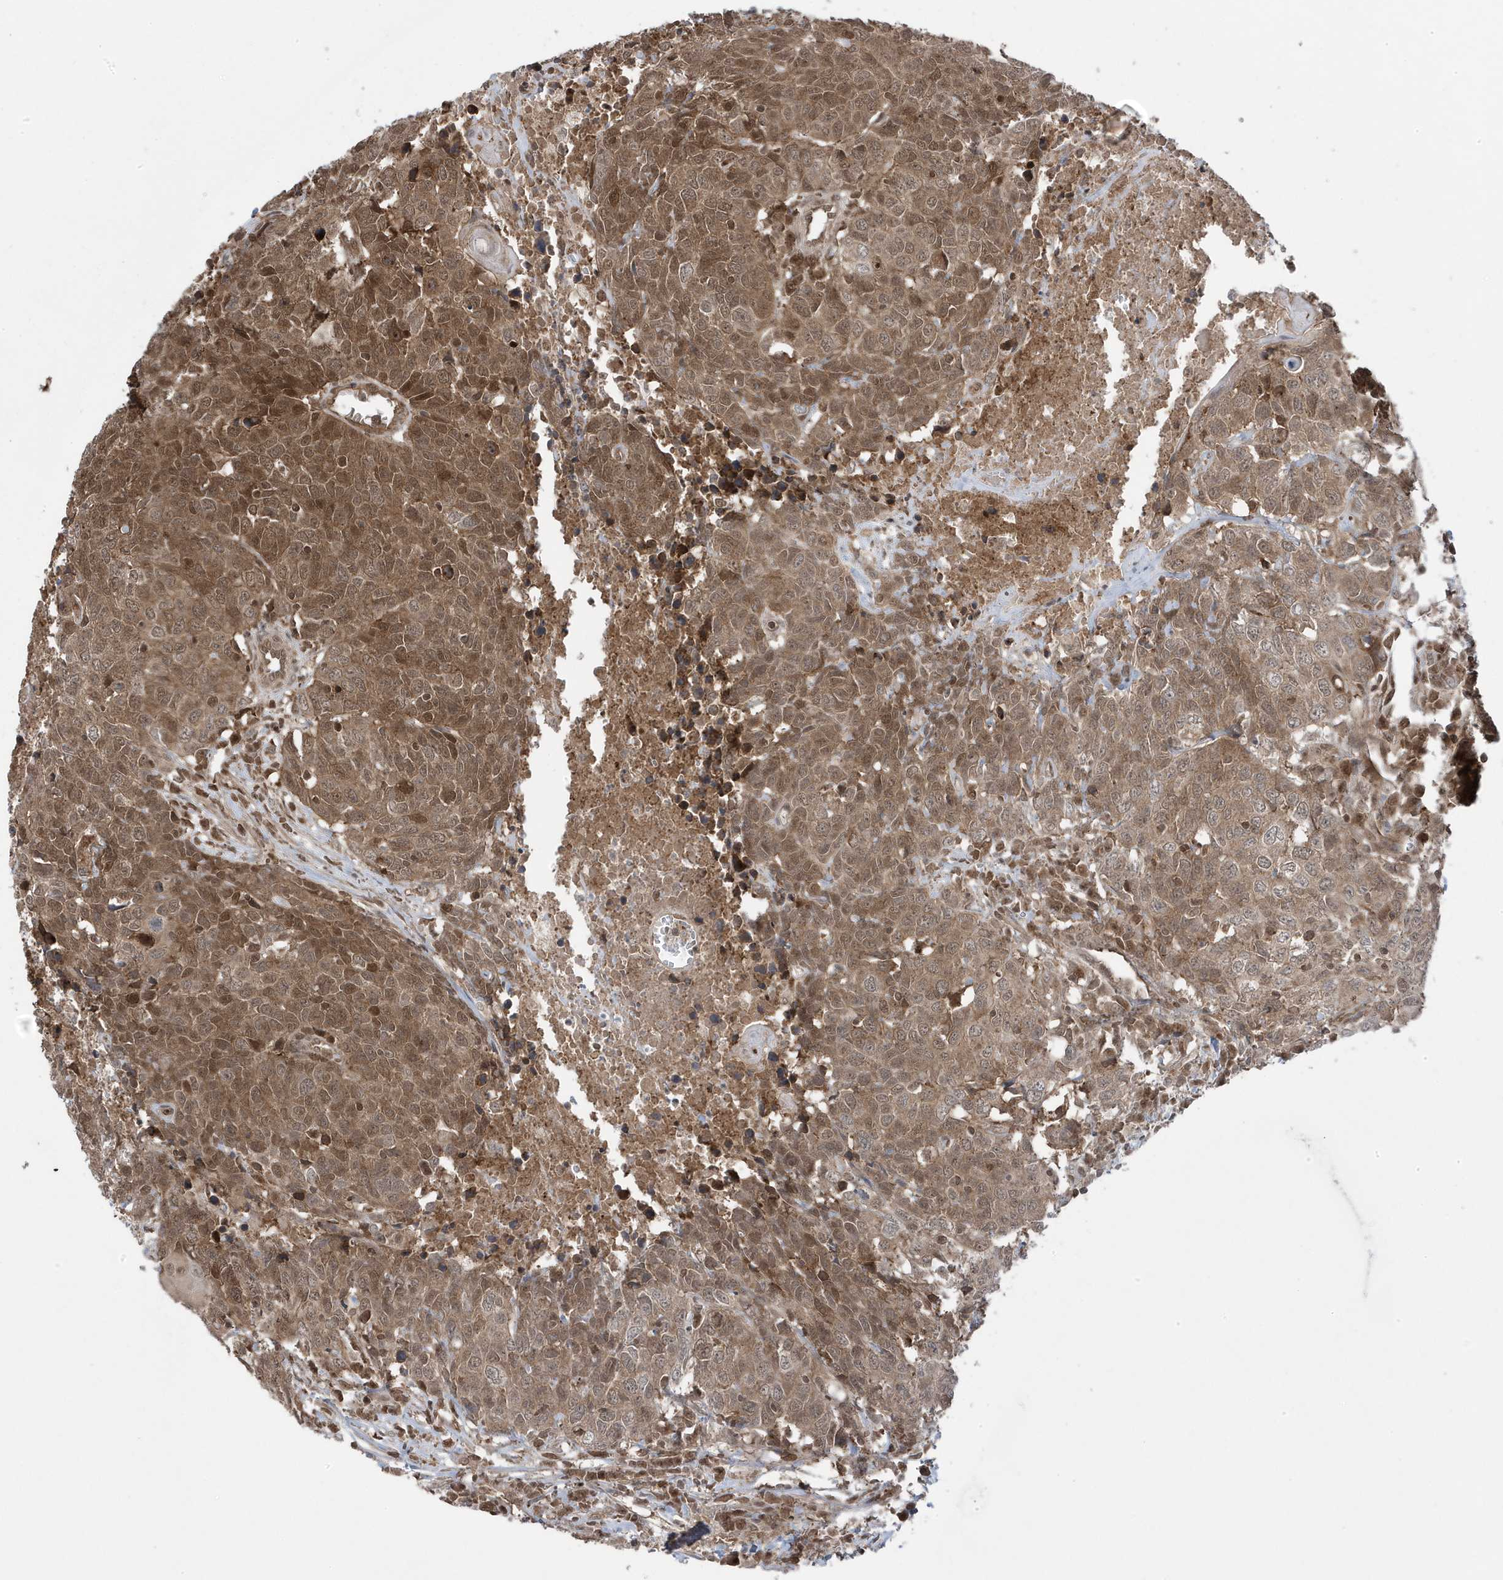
{"staining": {"intensity": "moderate", "quantity": ">75%", "location": "cytoplasmic/membranous,nuclear"}, "tissue": "head and neck cancer", "cell_type": "Tumor cells", "image_type": "cancer", "snomed": [{"axis": "morphology", "description": "Squamous cell carcinoma, NOS"}, {"axis": "topography", "description": "Head-Neck"}], "caption": "Protein staining demonstrates moderate cytoplasmic/membranous and nuclear staining in about >75% of tumor cells in squamous cell carcinoma (head and neck).", "gene": "MAPK1IP1L", "patient": {"sex": "male", "age": 66}}